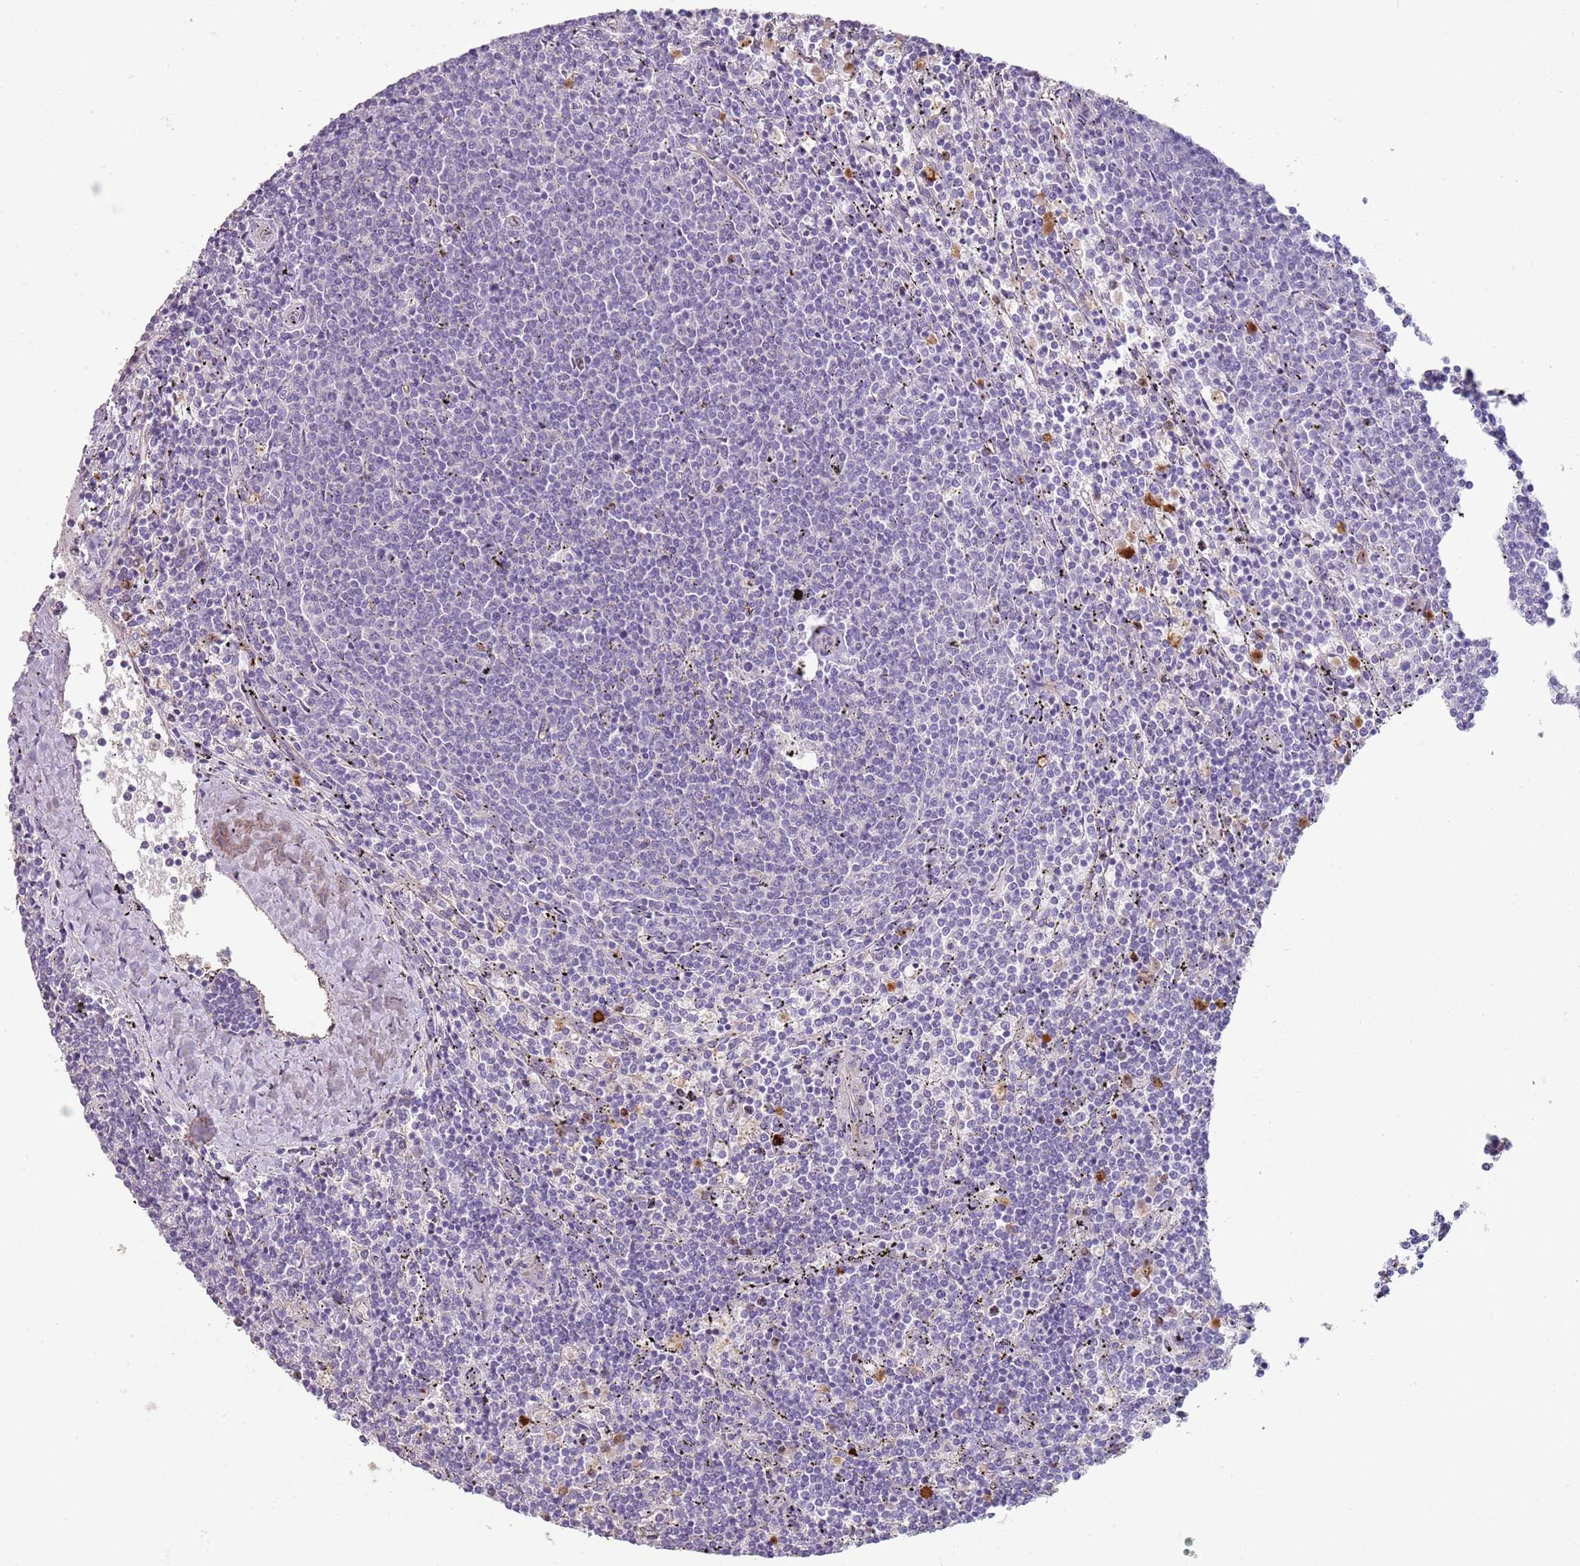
{"staining": {"intensity": "negative", "quantity": "none", "location": "none"}, "tissue": "lymphoma", "cell_type": "Tumor cells", "image_type": "cancer", "snomed": [{"axis": "morphology", "description": "Malignant lymphoma, non-Hodgkin's type, Low grade"}, {"axis": "topography", "description": "Spleen"}], "caption": "Low-grade malignant lymphoma, non-Hodgkin's type stained for a protein using IHC shows no staining tumor cells.", "gene": "PHLPP2", "patient": {"sex": "female", "age": 50}}